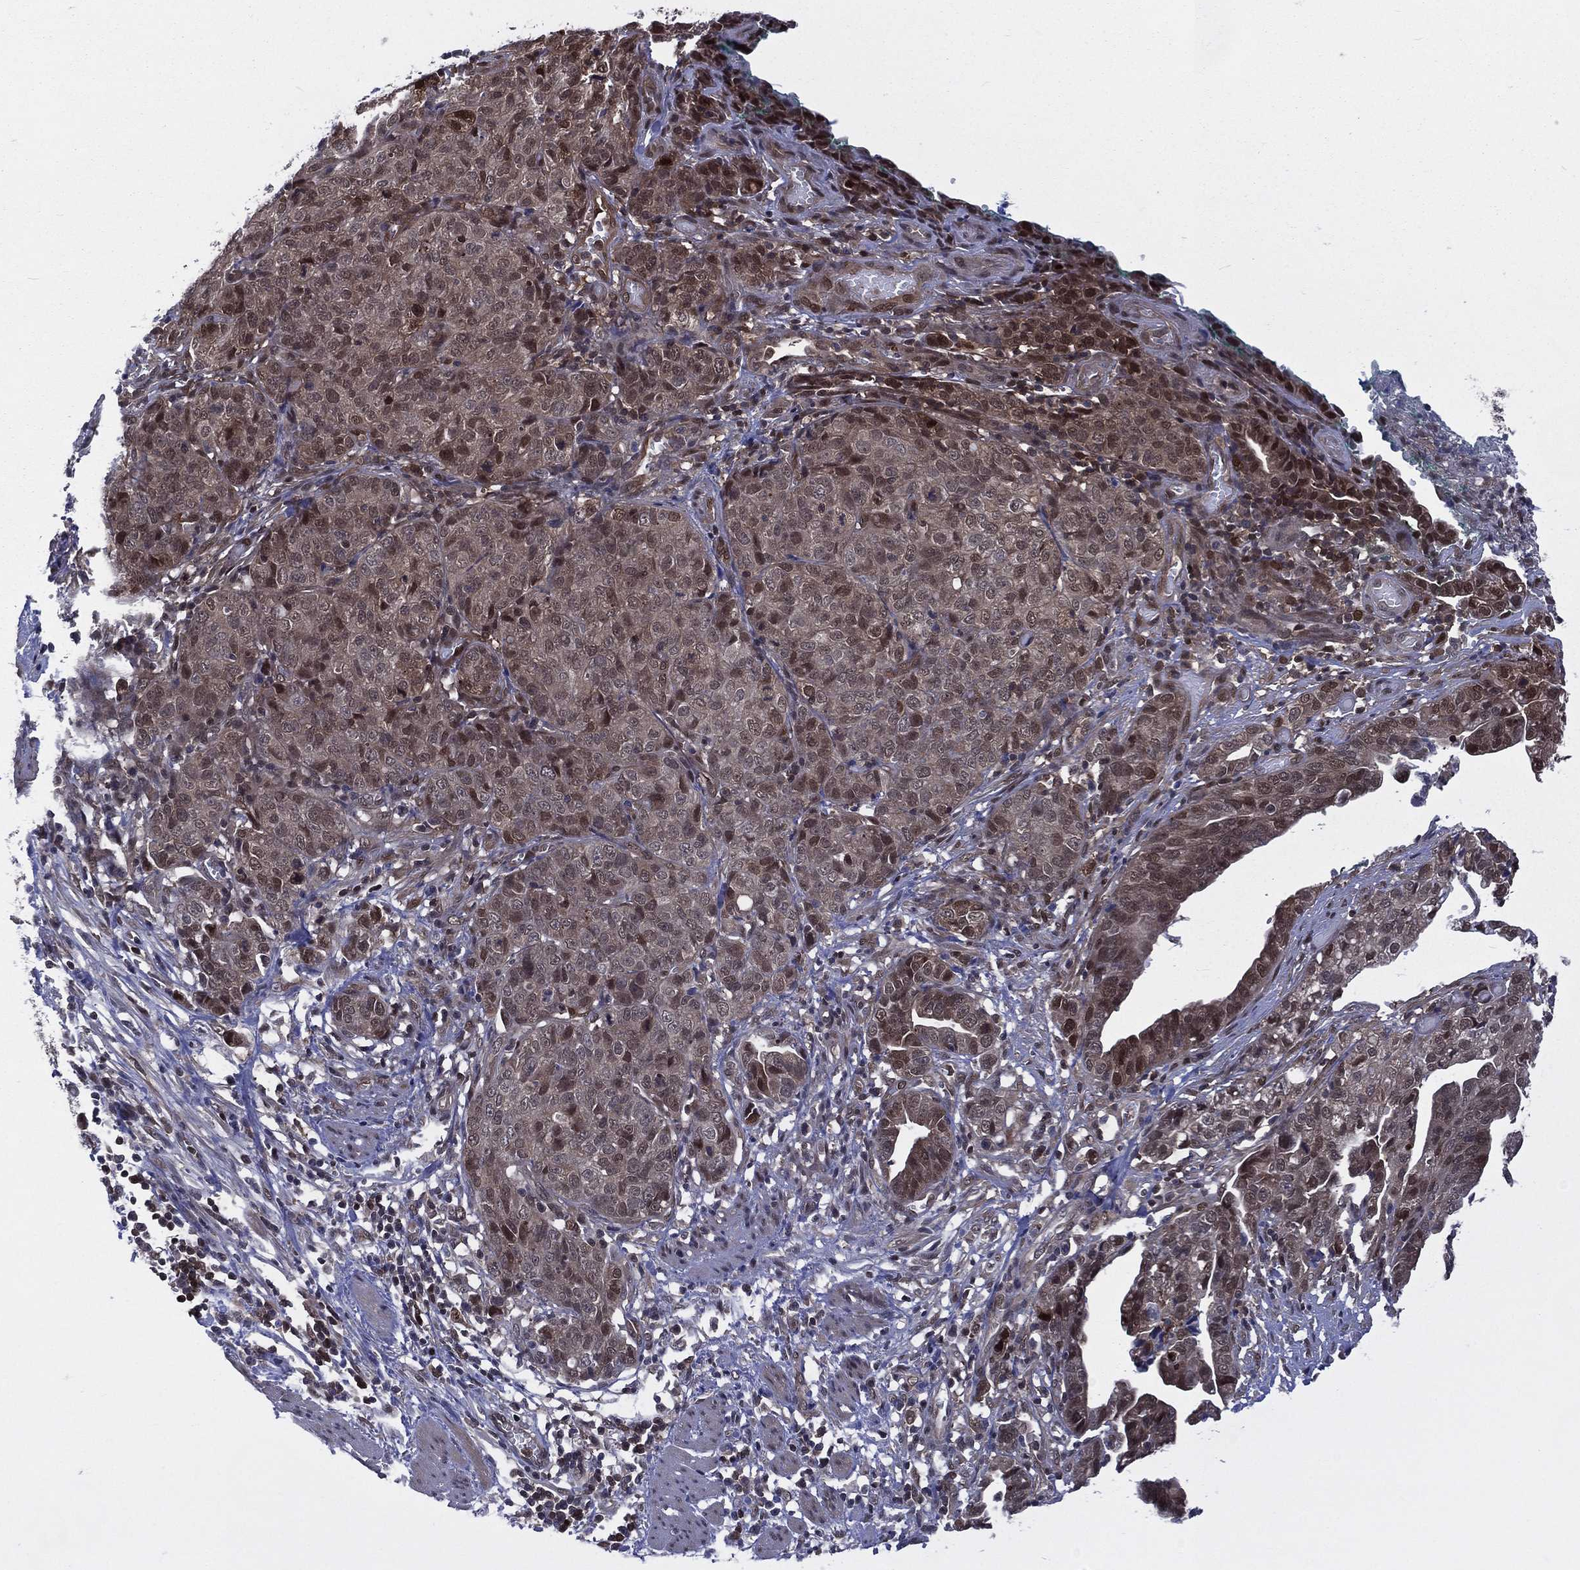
{"staining": {"intensity": "strong", "quantity": "<25%", "location": "nuclear"}, "tissue": "stomach cancer", "cell_type": "Tumor cells", "image_type": "cancer", "snomed": [{"axis": "morphology", "description": "Adenocarcinoma, NOS"}, {"axis": "topography", "description": "Stomach, upper"}], "caption": "Brown immunohistochemical staining in stomach adenocarcinoma displays strong nuclear expression in approximately <25% of tumor cells.", "gene": "MTAP", "patient": {"sex": "female", "age": 67}}